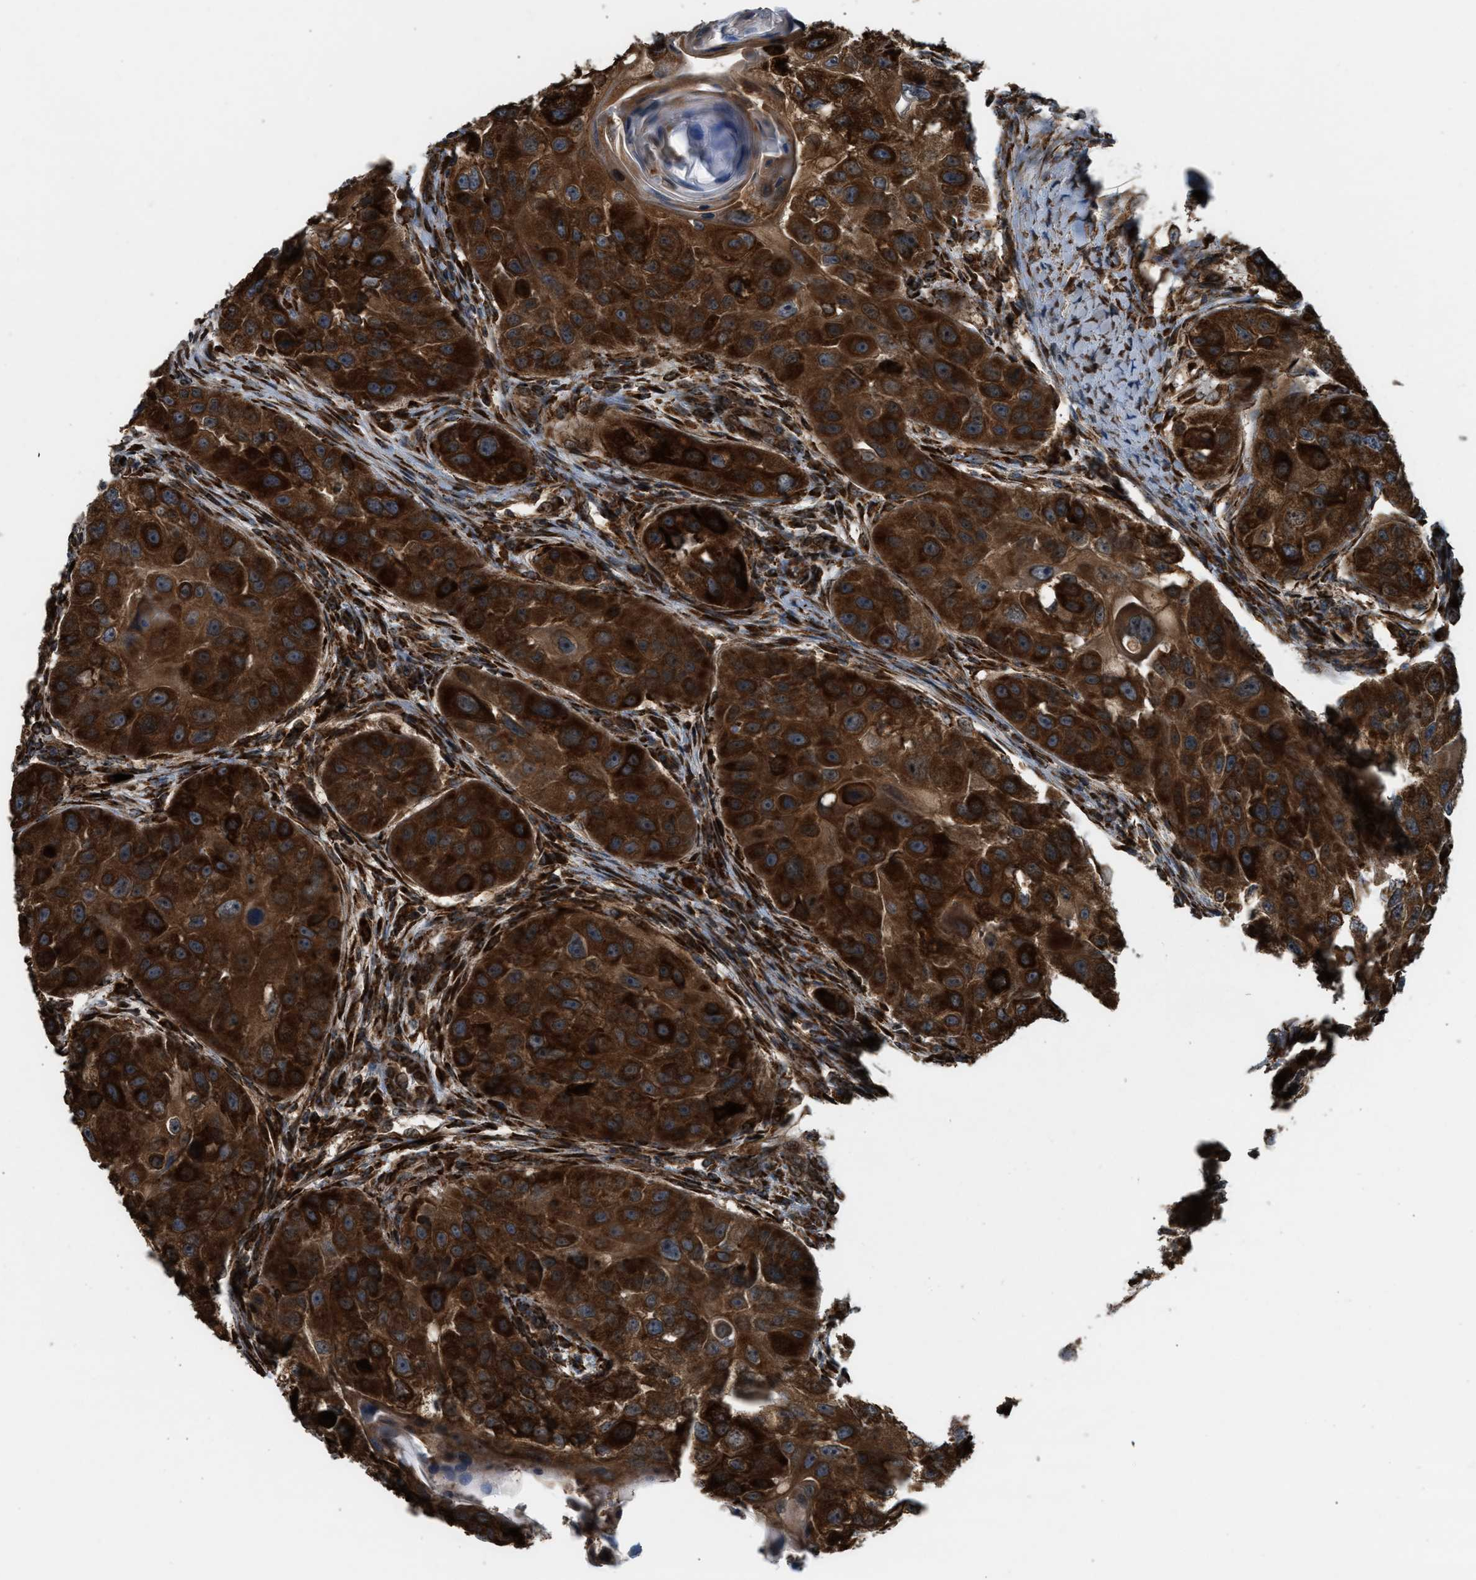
{"staining": {"intensity": "strong", "quantity": ">75%", "location": "cytoplasmic/membranous"}, "tissue": "head and neck cancer", "cell_type": "Tumor cells", "image_type": "cancer", "snomed": [{"axis": "morphology", "description": "Normal tissue, NOS"}, {"axis": "morphology", "description": "Squamous cell carcinoma, NOS"}, {"axis": "topography", "description": "Skeletal muscle"}, {"axis": "topography", "description": "Head-Neck"}], "caption": "Immunohistochemical staining of squamous cell carcinoma (head and neck) displays high levels of strong cytoplasmic/membranous protein staining in approximately >75% of tumor cells. The protein is stained brown, and the nuclei are stained in blue (DAB IHC with brightfield microscopy, high magnification).", "gene": "BAIAP2L1", "patient": {"sex": "male", "age": 51}}